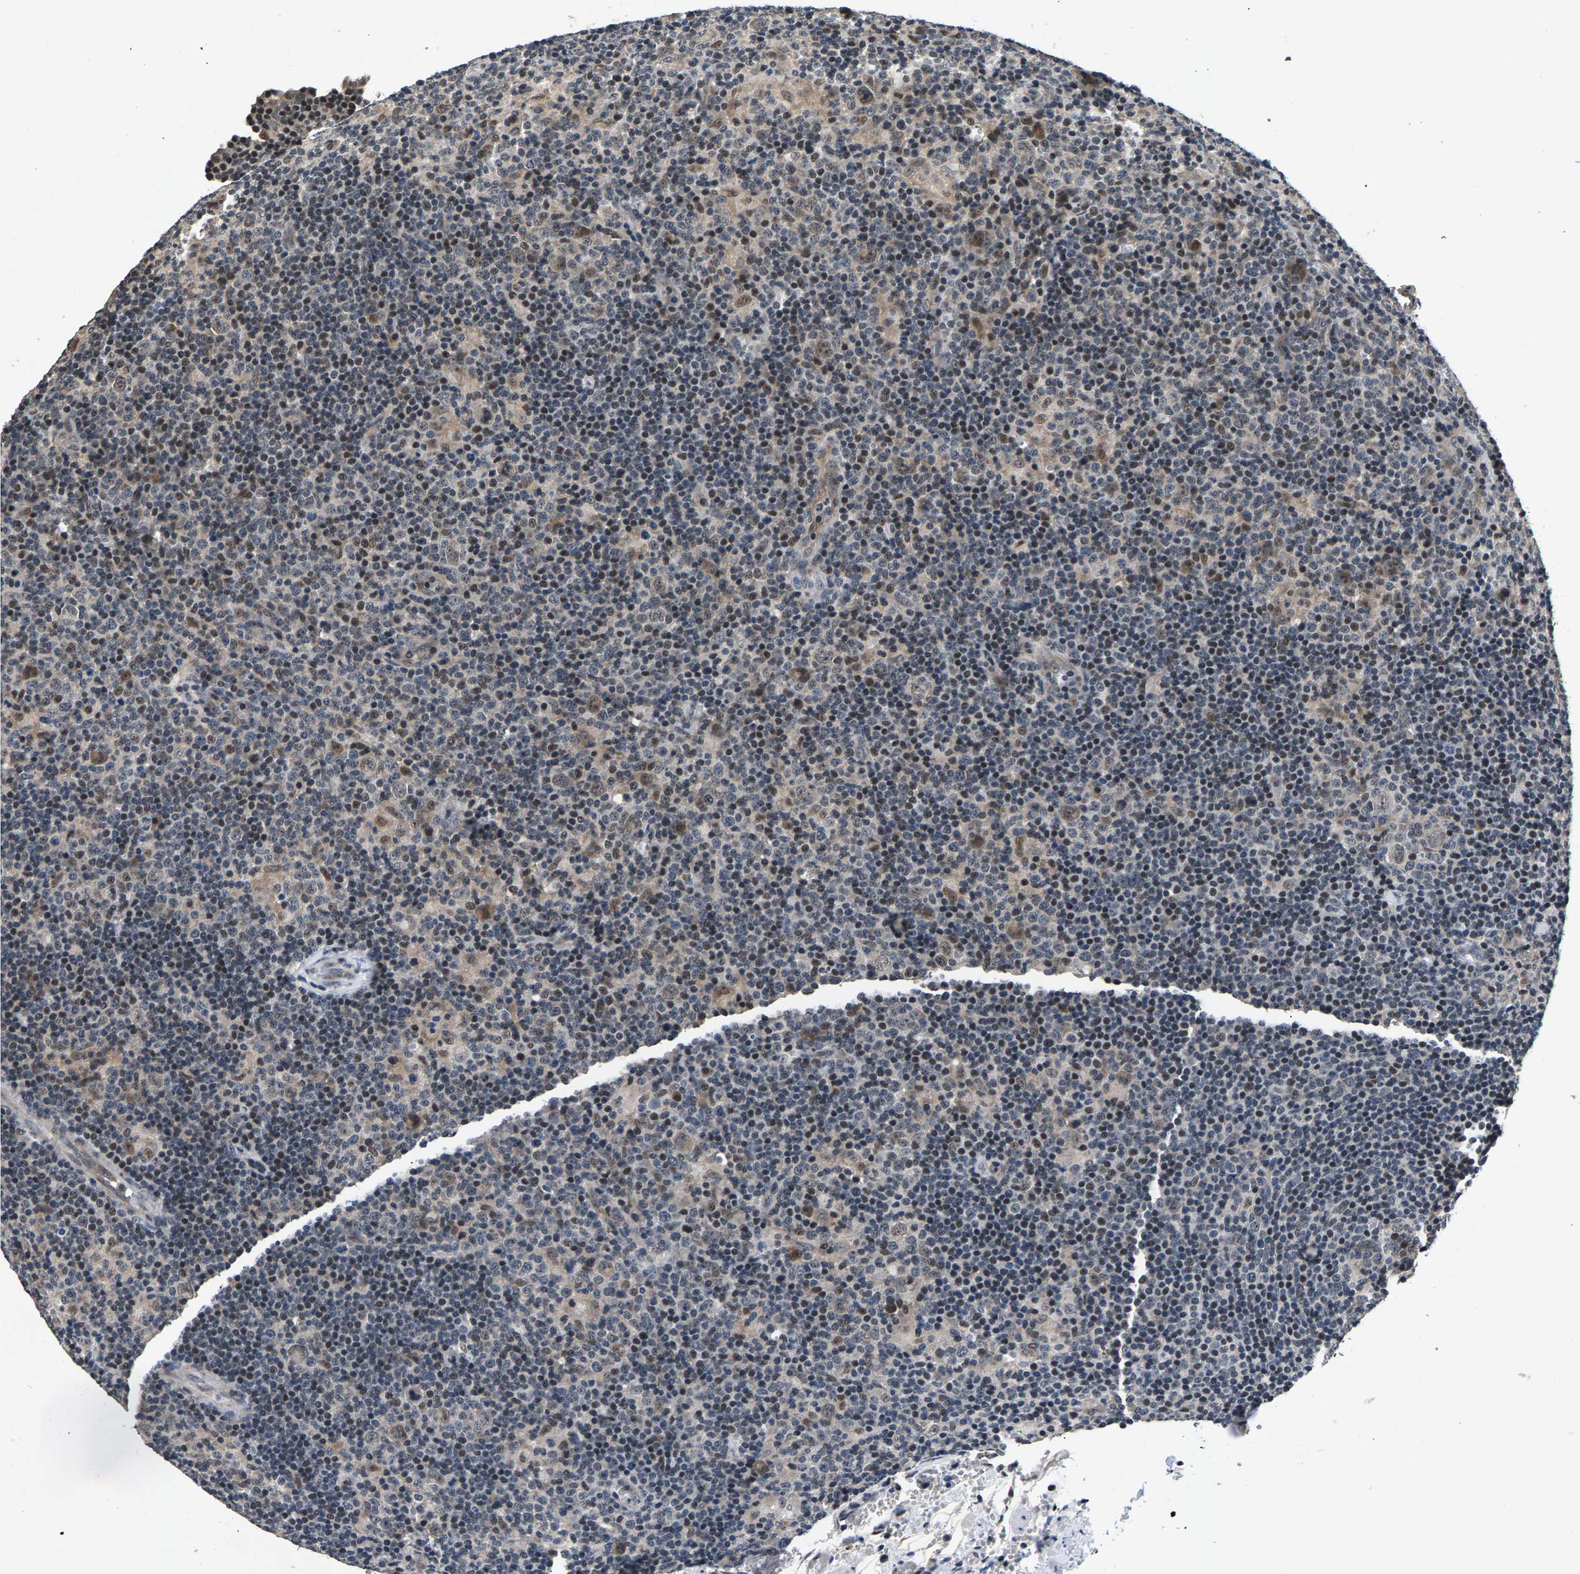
{"staining": {"intensity": "weak", "quantity": "25%-75%", "location": "nuclear"}, "tissue": "lymphoma", "cell_type": "Tumor cells", "image_type": "cancer", "snomed": [{"axis": "morphology", "description": "Hodgkin's disease, NOS"}, {"axis": "topography", "description": "Lymph node"}], "caption": "A brown stain labels weak nuclear staining of a protein in lymphoma tumor cells.", "gene": "RBM33", "patient": {"sex": "female", "age": 57}}